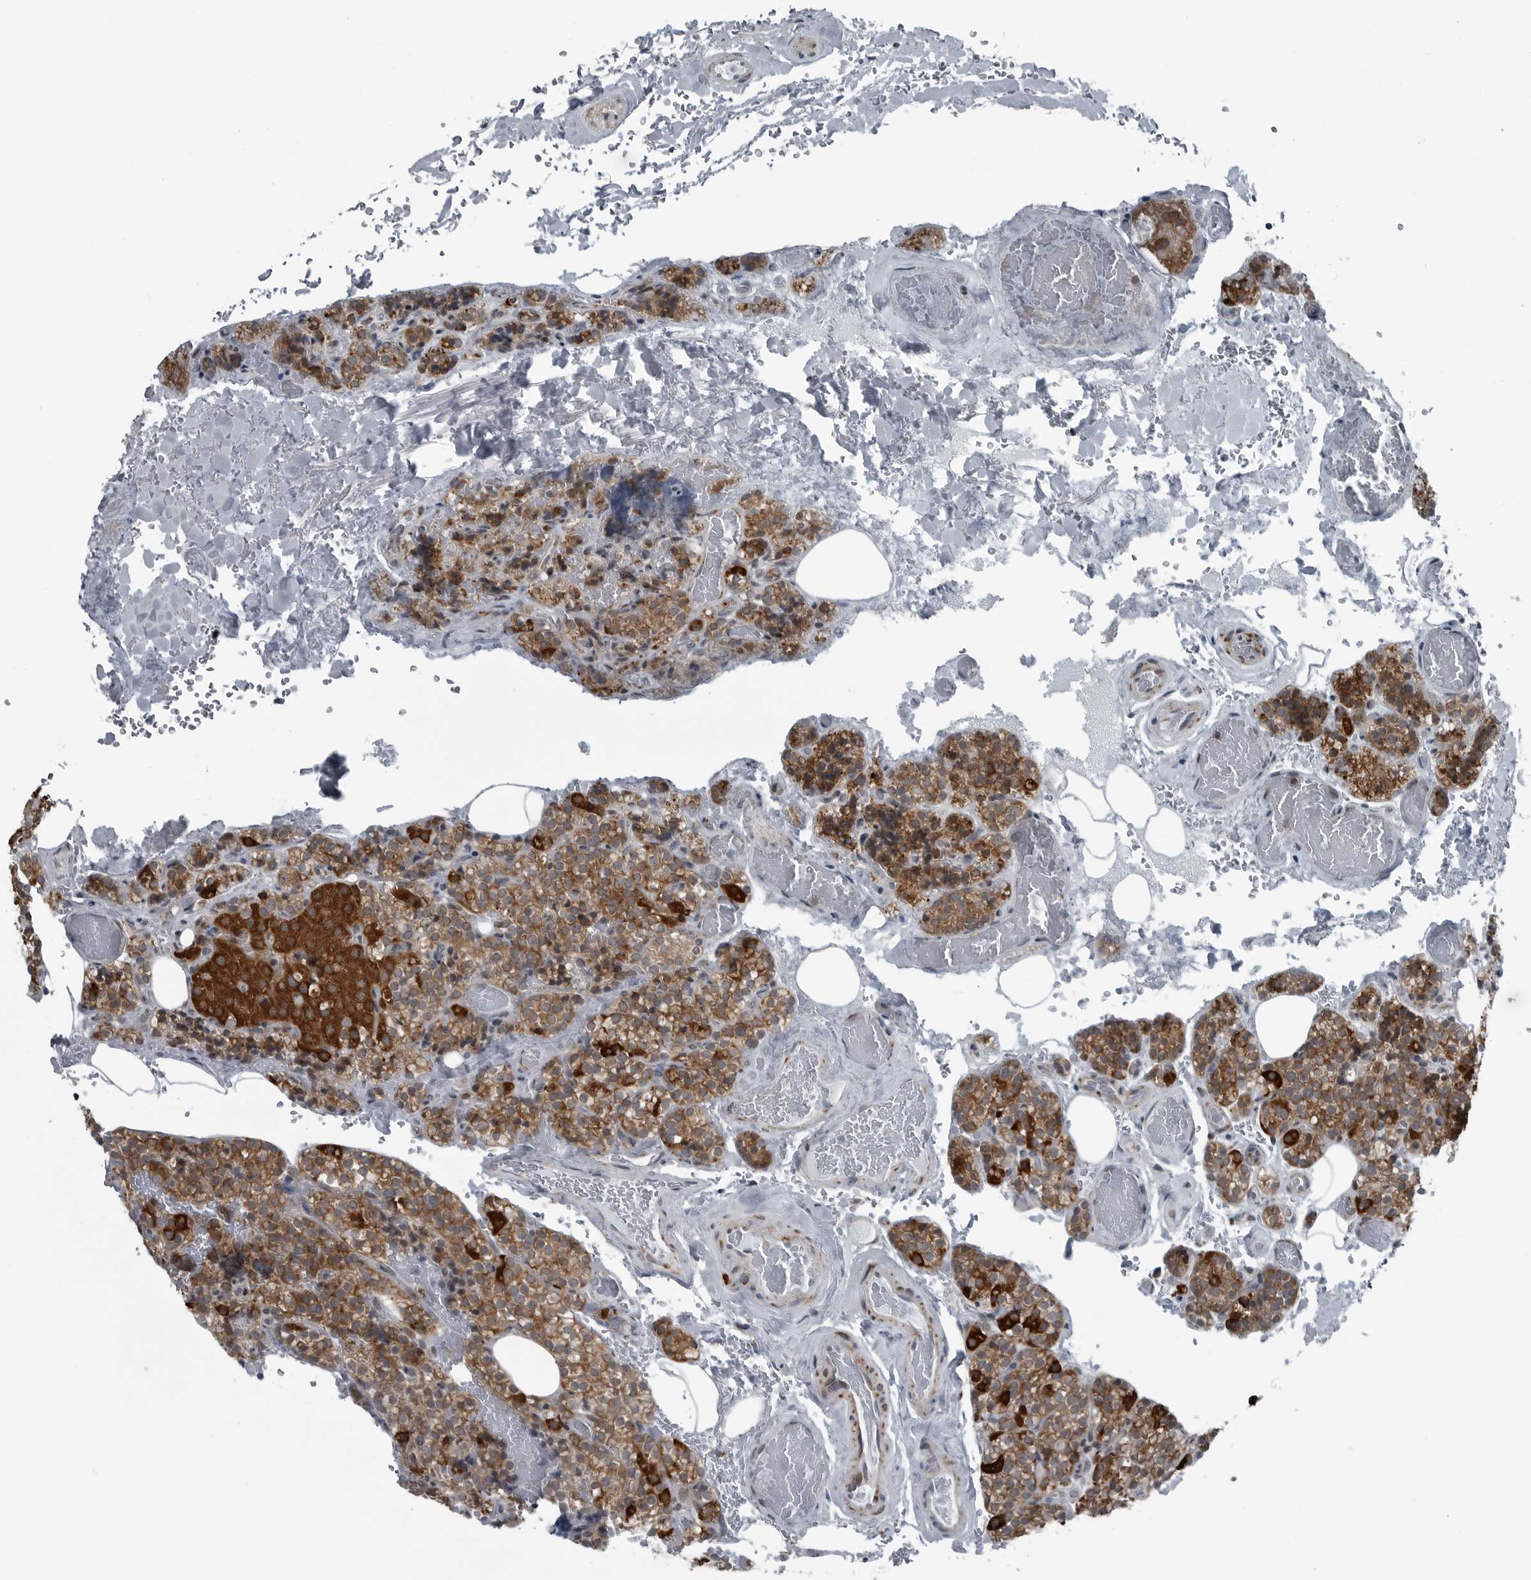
{"staining": {"intensity": "strong", "quantity": ">75%", "location": "cytoplasmic/membranous"}, "tissue": "parathyroid gland", "cell_type": "Glandular cells", "image_type": "normal", "snomed": [{"axis": "morphology", "description": "Normal tissue, NOS"}, {"axis": "topography", "description": "Parathyroid gland"}], "caption": "This photomicrograph exhibits IHC staining of normal human parathyroid gland, with high strong cytoplasmic/membranous expression in approximately >75% of glandular cells.", "gene": "GAK", "patient": {"sex": "male", "age": 87}}